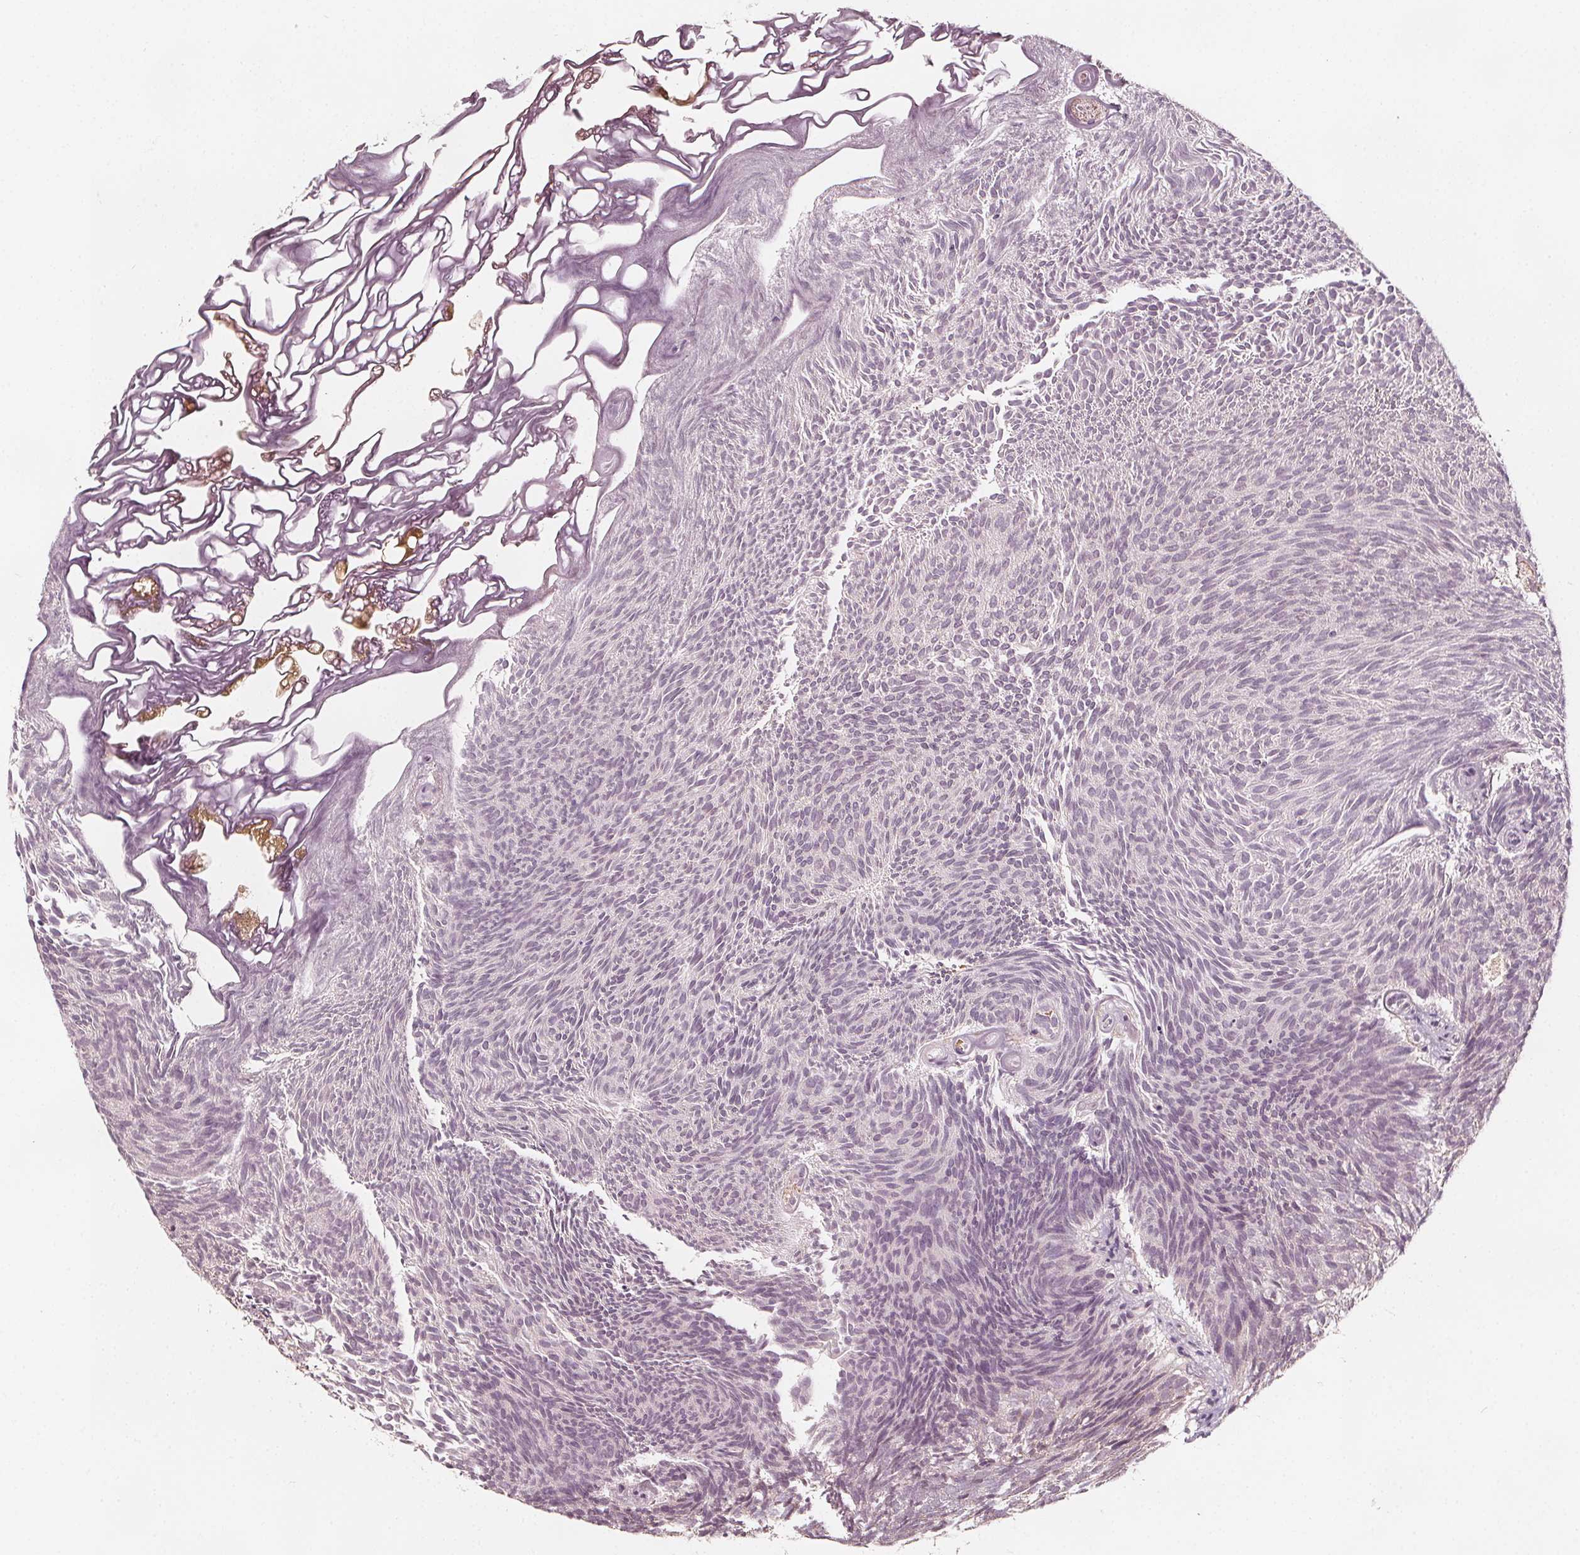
{"staining": {"intensity": "negative", "quantity": "none", "location": "none"}, "tissue": "urothelial cancer", "cell_type": "Tumor cells", "image_type": "cancer", "snomed": [{"axis": "morphology", "description": "Urothelial carcinoma, Low grade"}, {"axis": "topography", "description": "Urinary bladder"}], "caption": "Tumor cells are negative for protein expression in human urothelial carcinoma (low-grade).", "gene": "NPC1L1", "patient": {"sex": "male", "age": 77}}